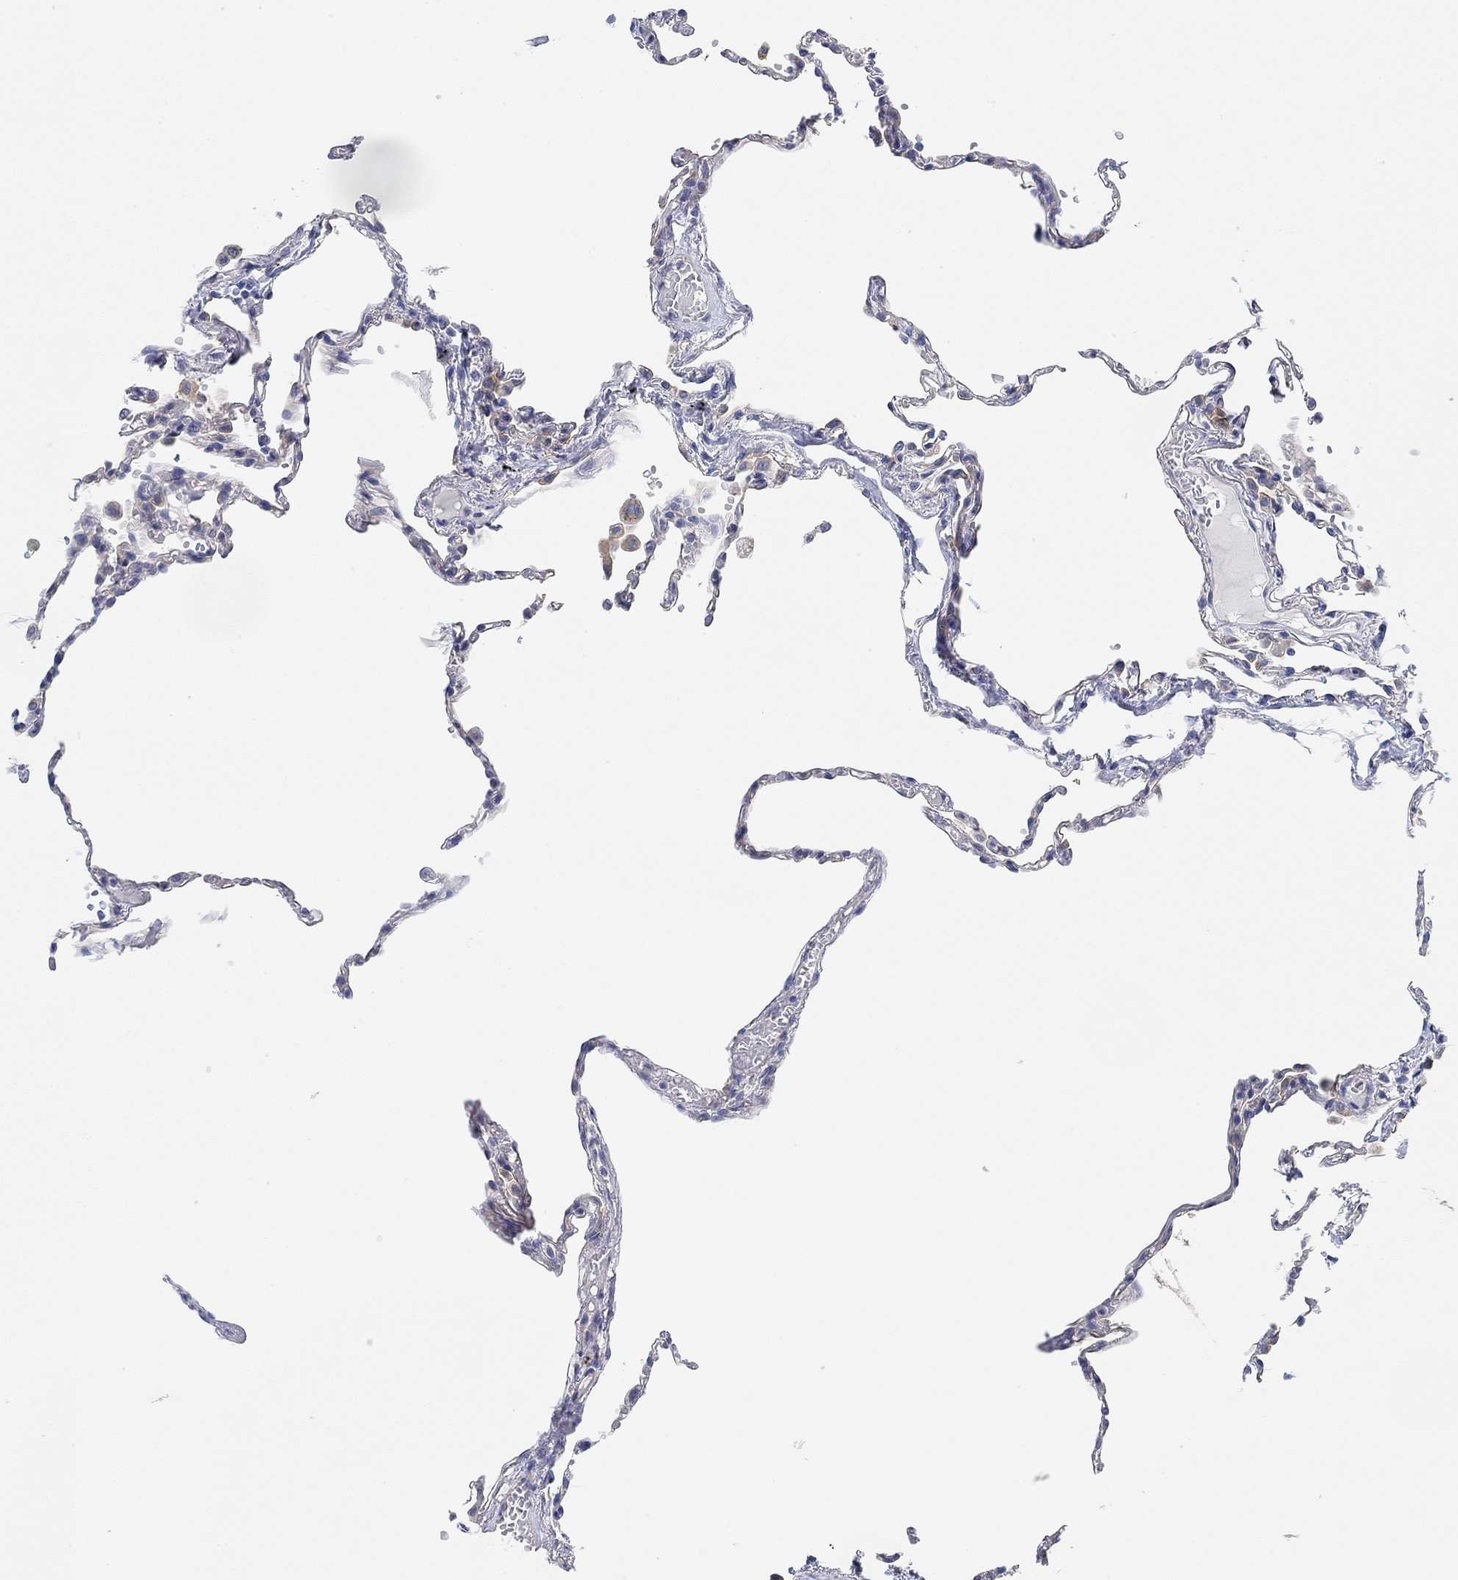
{"staining": {"intensity": "moderate", "quantity": "<25%", "location": "cytoplasmic/membranous"}, "tissue": "lung", "cell_type": "Alveolar cells", "image_type": "normal", "snomed": [{"axis": "morphology", "description": "Normal tissue, NOS"}, {"axis": "topography", "description": "Lung"}], "caption": "High-power microscopy captured an immunohistochemistry (IHC) photomicrograph of benign lung, revealing moderate cytoplasmic/membranous positivity in about <25% of alveolar cells.", "gene": "RGS1", "patient": {"sex": "male", "age": 78}}